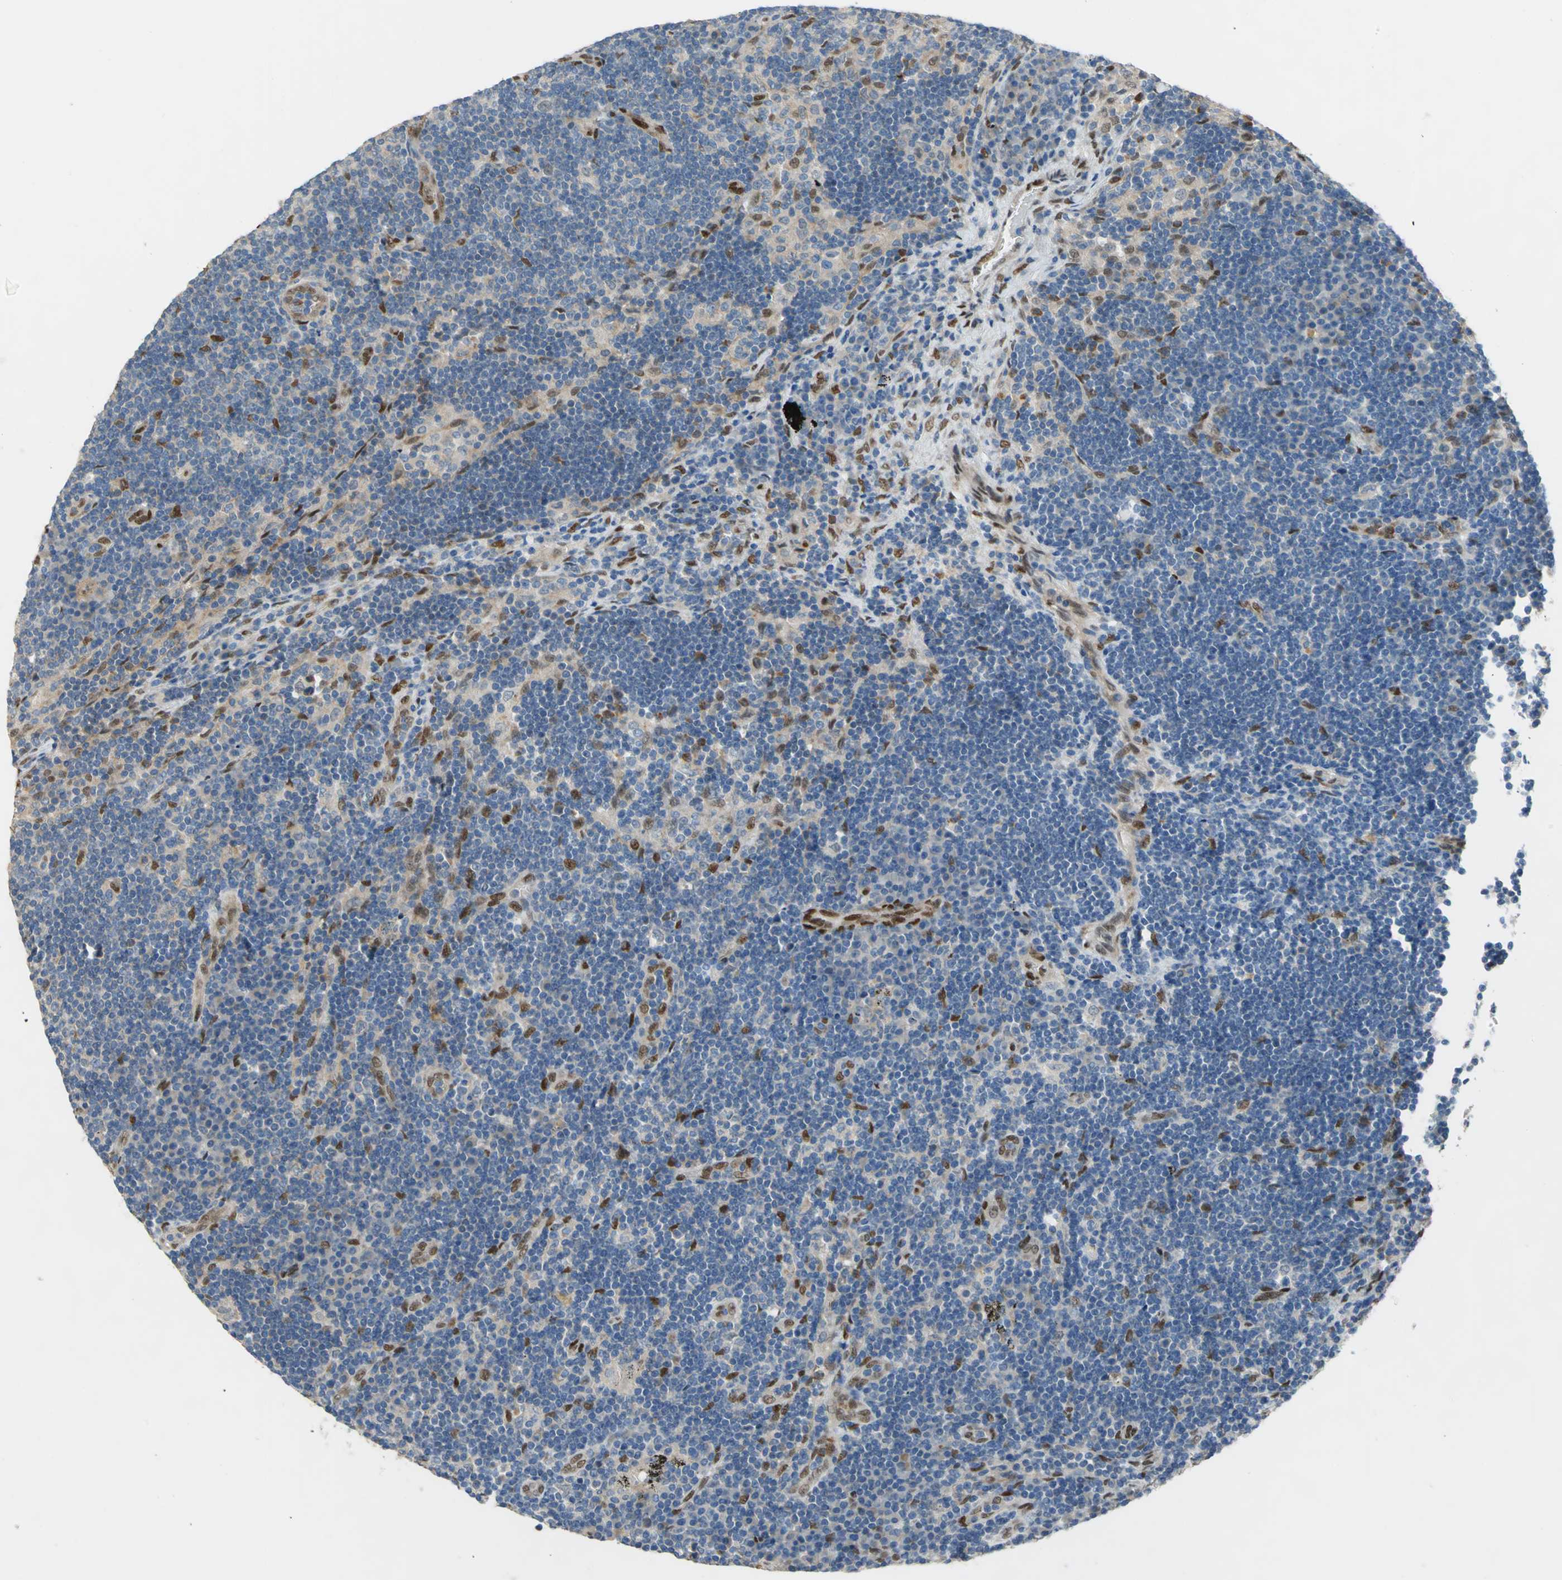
{"staining": {"intensity": "strong", "quantity": "<25%", "location": "nuclear"}, "tissue": "lymph node", "cell_type": "Germinal center cells", "image_type": "normal", "snomed": [{"axis": "morphology", "description": "Normal tissue, NOS"}, {"axis": "morphology", "description": "Squamous cell carcinoma, metastatic, NOS"}, {"axis": "topography", "description": "Lymph node"}], "caption": "Benign lymph node displays strong nuclear staining in about <25% of germinal center cells The staining was performed using DAB (3,3'-diaminobenzidine), with brown indicating positive protein expression. Nuclei are stained blue with hematoxylin..", "gene": "RBFOX2", "patient": {"sex": "female", "age": 53}}